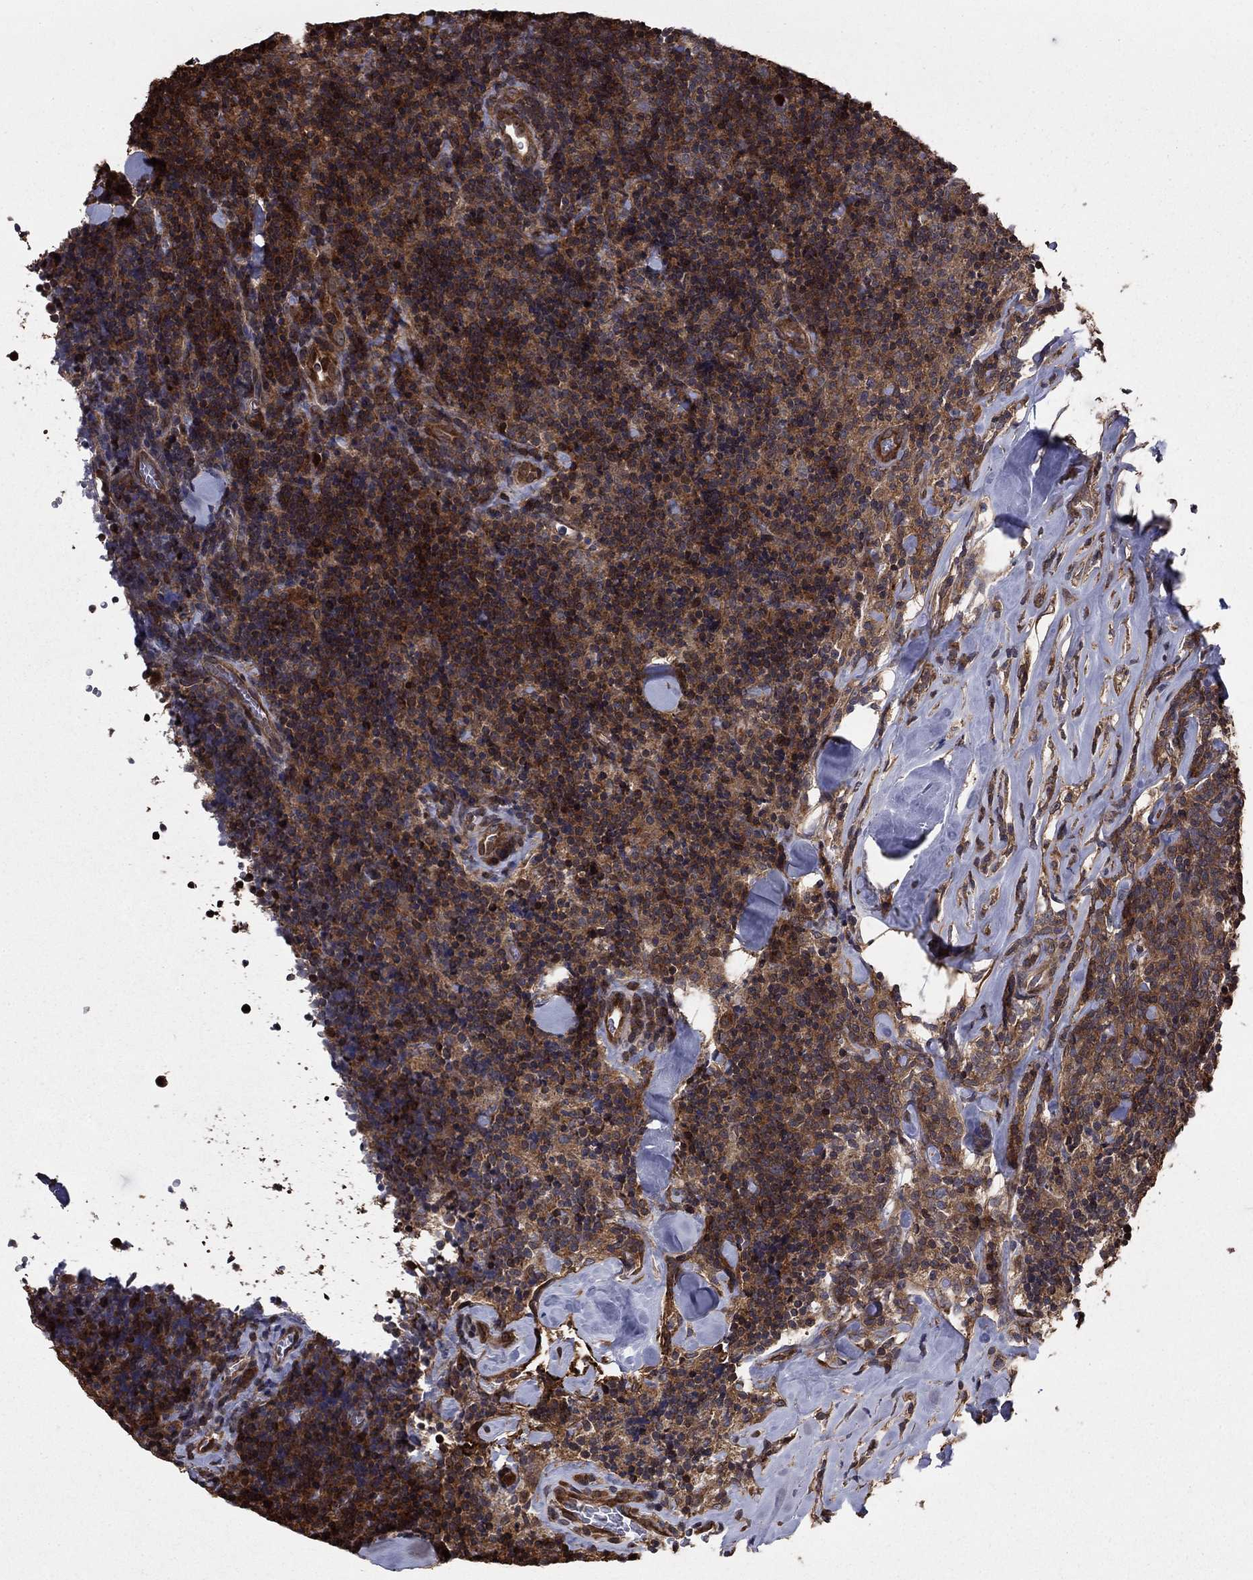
{"staining": {"intensity": "moderate", "quantity": ">75%", "location": "cytoplasmic/membranous"}, "tissue": "lymphoma", "cell_type": "Tumor cells", "image_type": "cancer", "snomed": [{"axis": "morphology", "description": "Malignant lymphoma, non-Hodgkin's type, Low grade"}, {"axis": "topography", "description": "Lymph node"}], "caption": "An immunohistochemistry micrograph of tumor tissue is shown. Protein staining in brown labels moderate cytoplasmic/membranous positivity in lymphoma within tumor cells.", "gene": "GYG1", "patient": {"sex": "female", "age": 56}}